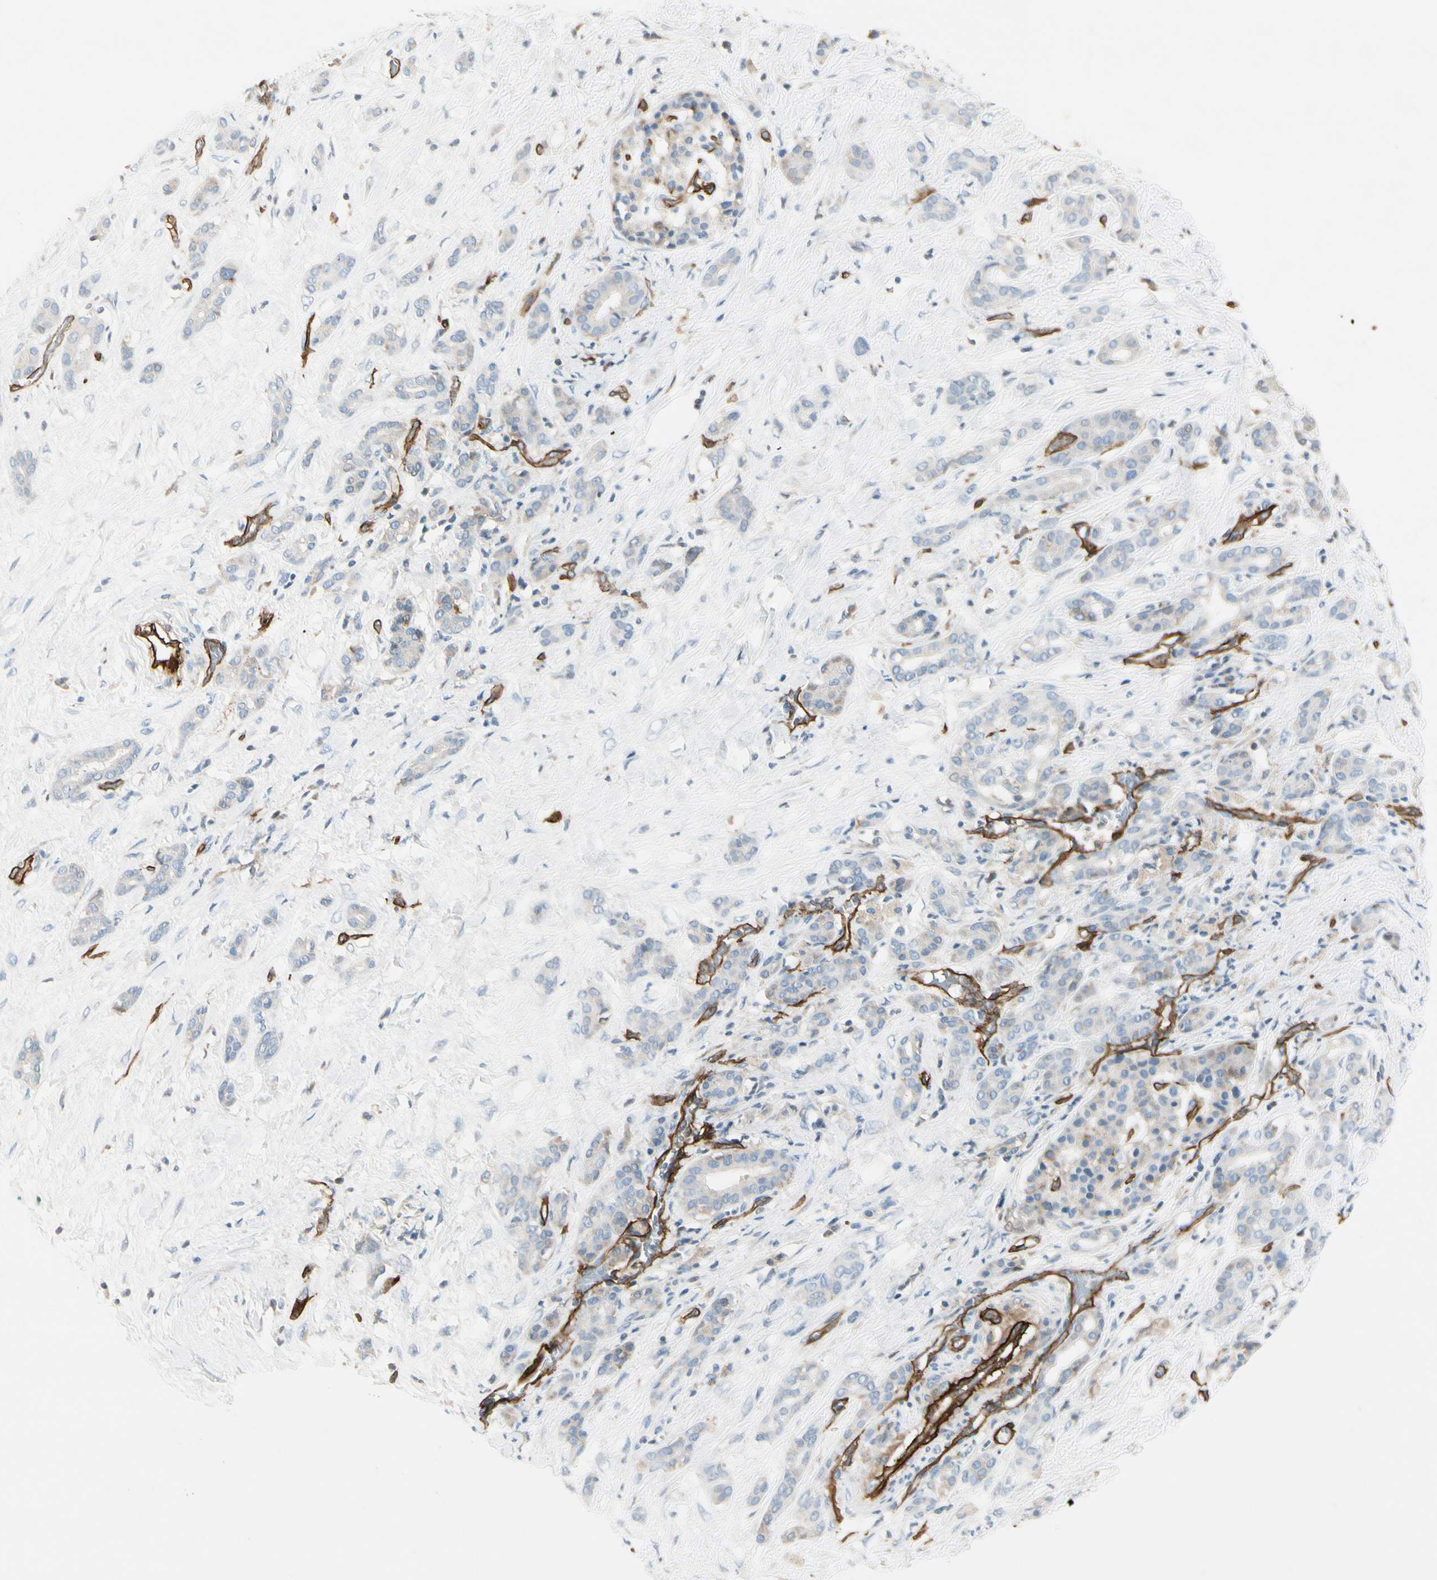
{"staining": {"intensity": "weak", "quantity": "<25%", "location": "cytoplasmic/membranous"}, "tissue": "pancreatic cancer", "cell_type": "Tumor cells", "image_type": "cancer", "snomed": [{"axis": "morphology", "description": "Adenocarcinoma, NOS"}, {"axis": "topography", "description": "Pancreas"}], "caption": "DAB (3,3'-diaminobenzidine) immunohistochemical staining of adenocarcinoma (pancreatic) shows no significant expression in tumor cells.", "gene": "CD93", "patient": {"sex": "male", "age": 41}}